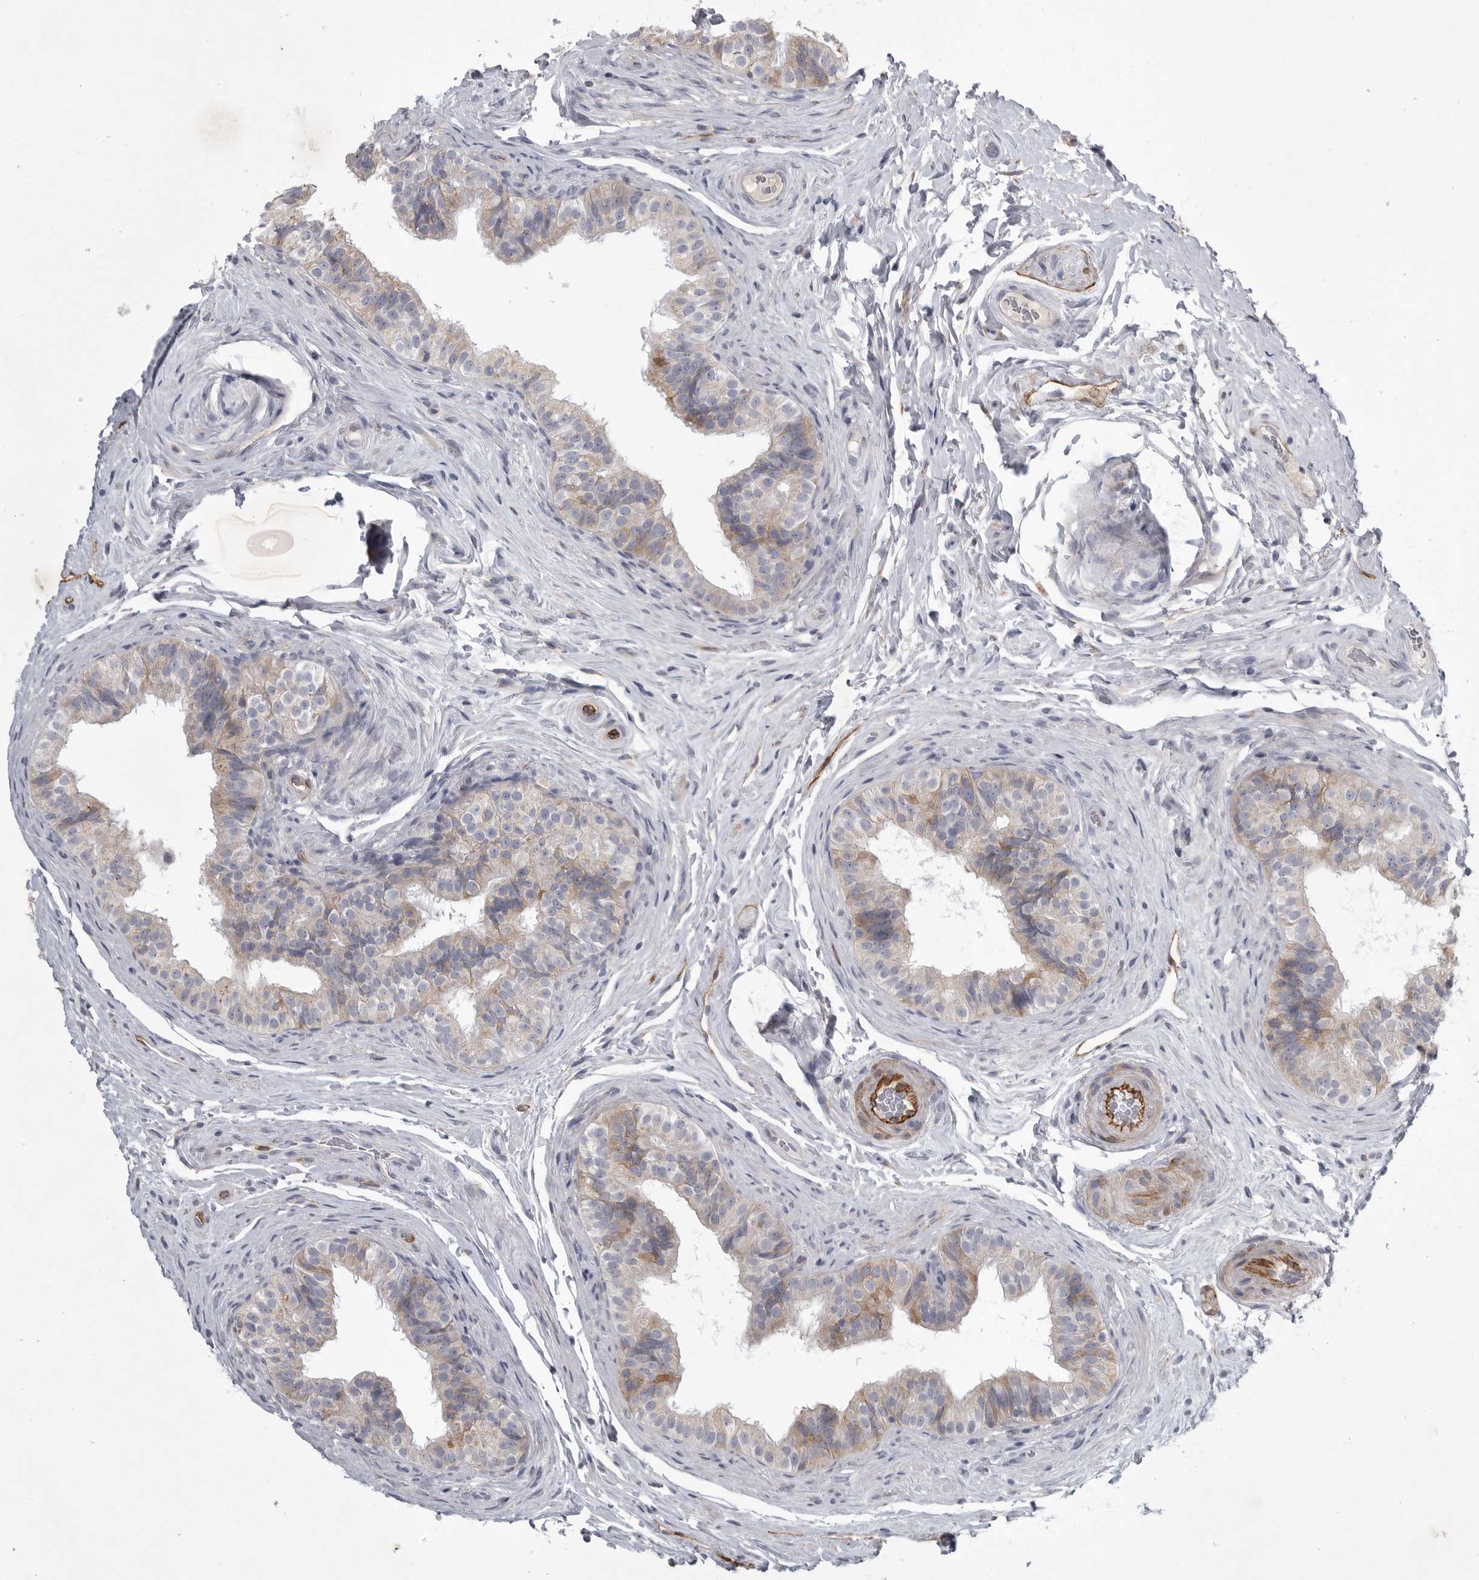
{"staining": {"intensity": "weak", "quantity": "<25%", "location": "cytoplasmic/membranous"}, "tissue": "epididymis", "cell_type": "Glandular cells", "image_type": "normal", "snomed": [{"axis": "morphology", "description": "Normal tissue, NOS"}, {"axis": "topography", "description": "Epididymis"}], "caption": "DAB immunohistochemical staining of unremarkable epididymis exhibits no significant staining in glandular cells.", "gene": "MINPP1", "patient": {"sex": "male", "age": 49}}